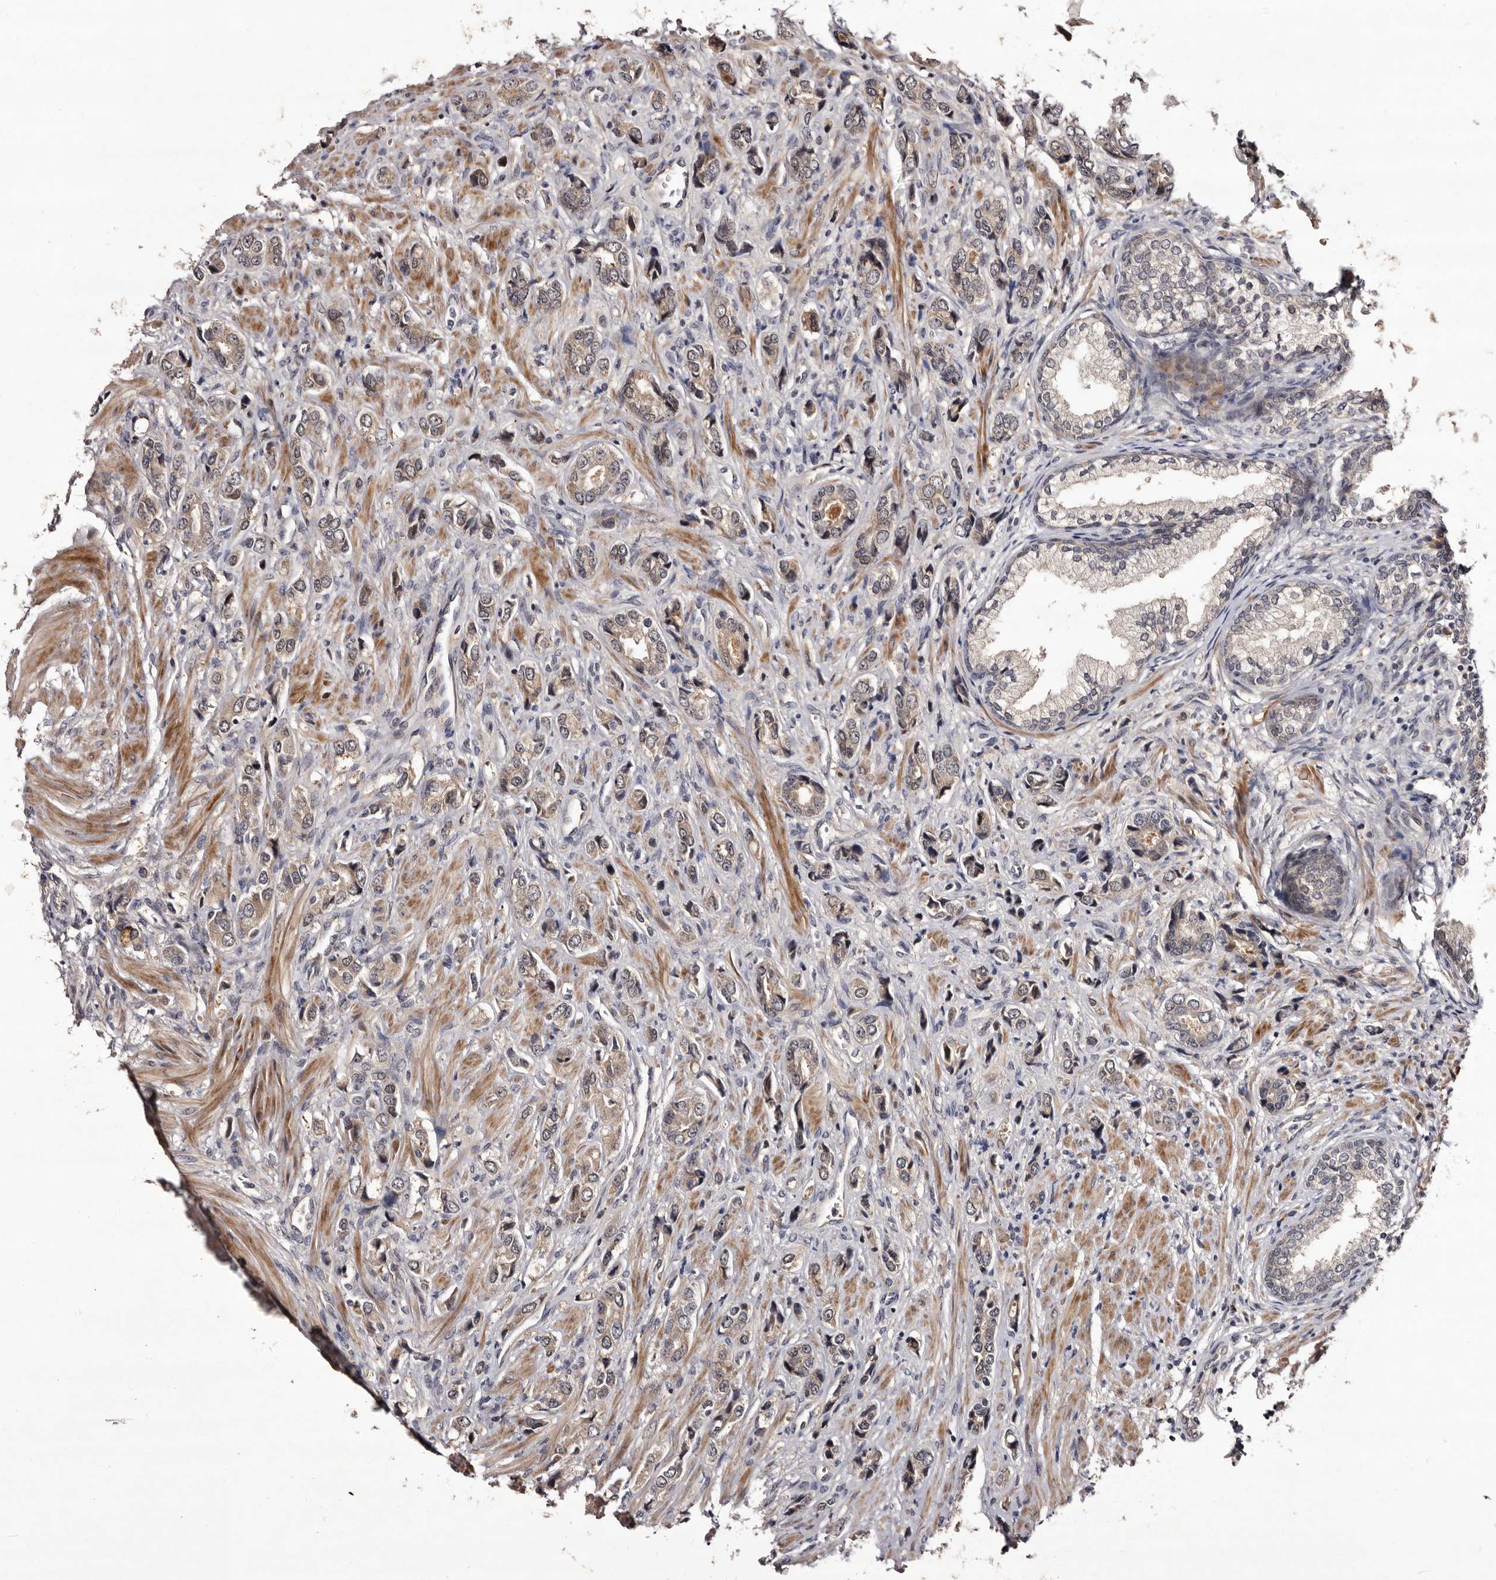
{"staining": {"intensity": "weak", "quantity": "<25%", "location": "cytoplasmic/membranous"}, "tissue": "prostate cancer", "cell_type": "Tumor cells", "image_type": "cancer", "snomed": [{"axis": "morphology", "description": "Adenocarcinoma, High grade"}, {"axis": "topography", "description": "Prostate"}], "caption": "Micrograph shows no significant protein expression in tumor cells of adenocarcinoma (high-grade) (prostate).", "gene": "LANCL2", "patient": {"sex": "male", "age": 61}}